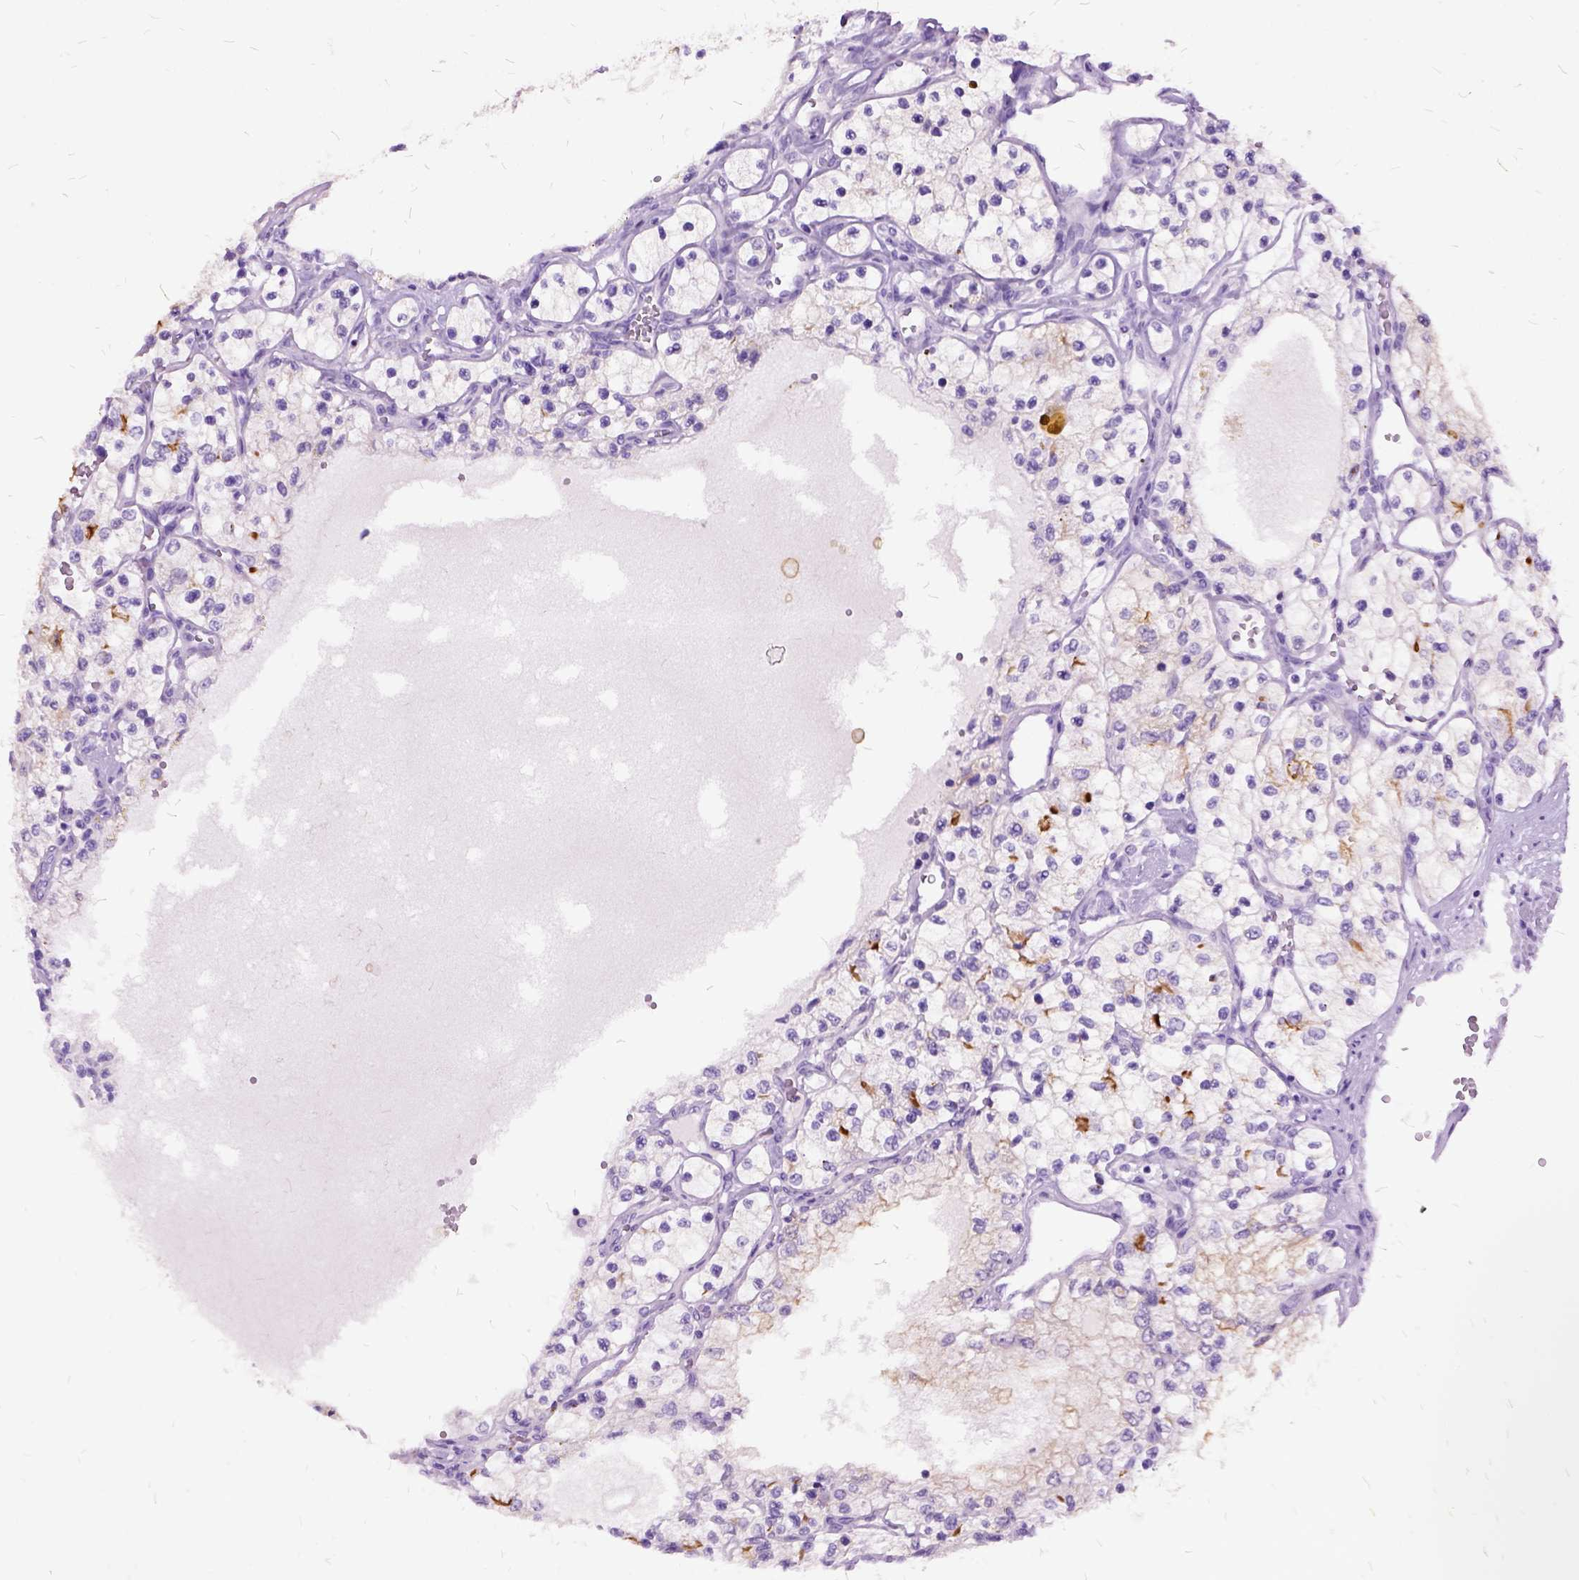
{"staining": {"intensity": "moderate", "quantity": "<25%", "location": "cytoplasmic/membranous"}, "tissue": "renal cancer", "cell_type": "Tumor cells", "image_type": "cancer", "snomed": [{"axis": "morphology", "description": "Adenocarcinoma, NOS"}, {"axis": "topography", "description": "Kidney"}], "caption": "IHC of human renal cancer (adenocarcinoma) displays low levels of moderate cytoplasmic/membranous positivity in about <25% of tumor cells.", "gene": "MME", "patient": {"sex": "female", "age": 69}}